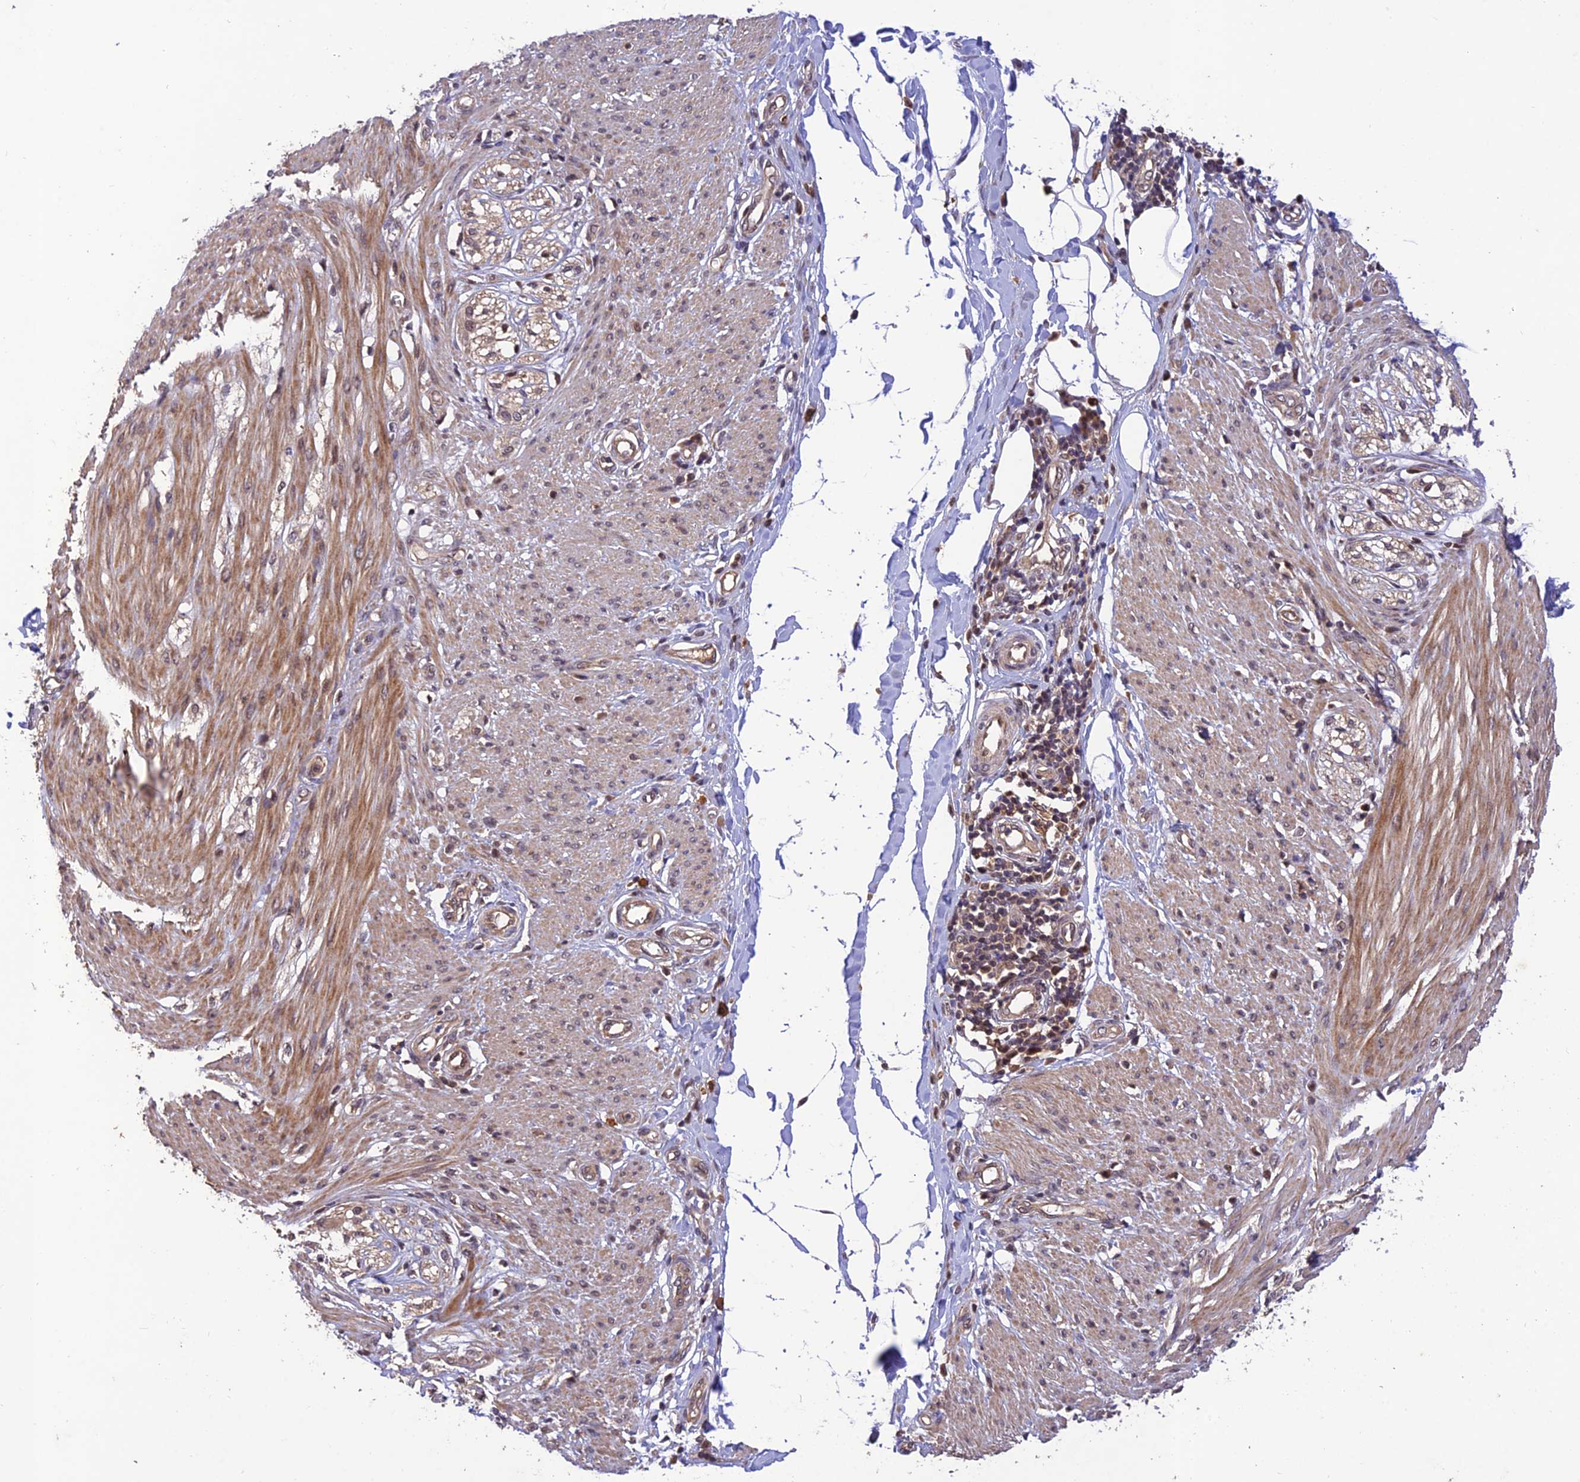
{"staining": {"intensity": "moderate", "quantity": ">75%", "location": "cytoplasmic/membranous"}, "tissue": "smooth muscle", "cell_type": "Smooth muscle cells", "image_type": "normal", "snomed": [{"axis": "morphology", "description": "Normal tissue, NOS"}, {"axis": "morphology", "description": "Adenocarcinoma, NOS"}, {"axis": "topography", "description": "Colon"}, {"axis": "topography", "description": "Peripheral nerve tissue"}], "caption": "Immunohistochemistry (IHC) (DAB (3,3'-diaminobenzidine)) staining of unremarkable smooth muscle shows moderate cytoplasmic/membranous protein positivity in about >75% of smooth muscle cells. Using DAB (brown) and hematoxylin (blue) stains, captured at high magnification using brightfield microscopy.", "gene": "REV1", "patient": {"sex": "male", "age": 14}}